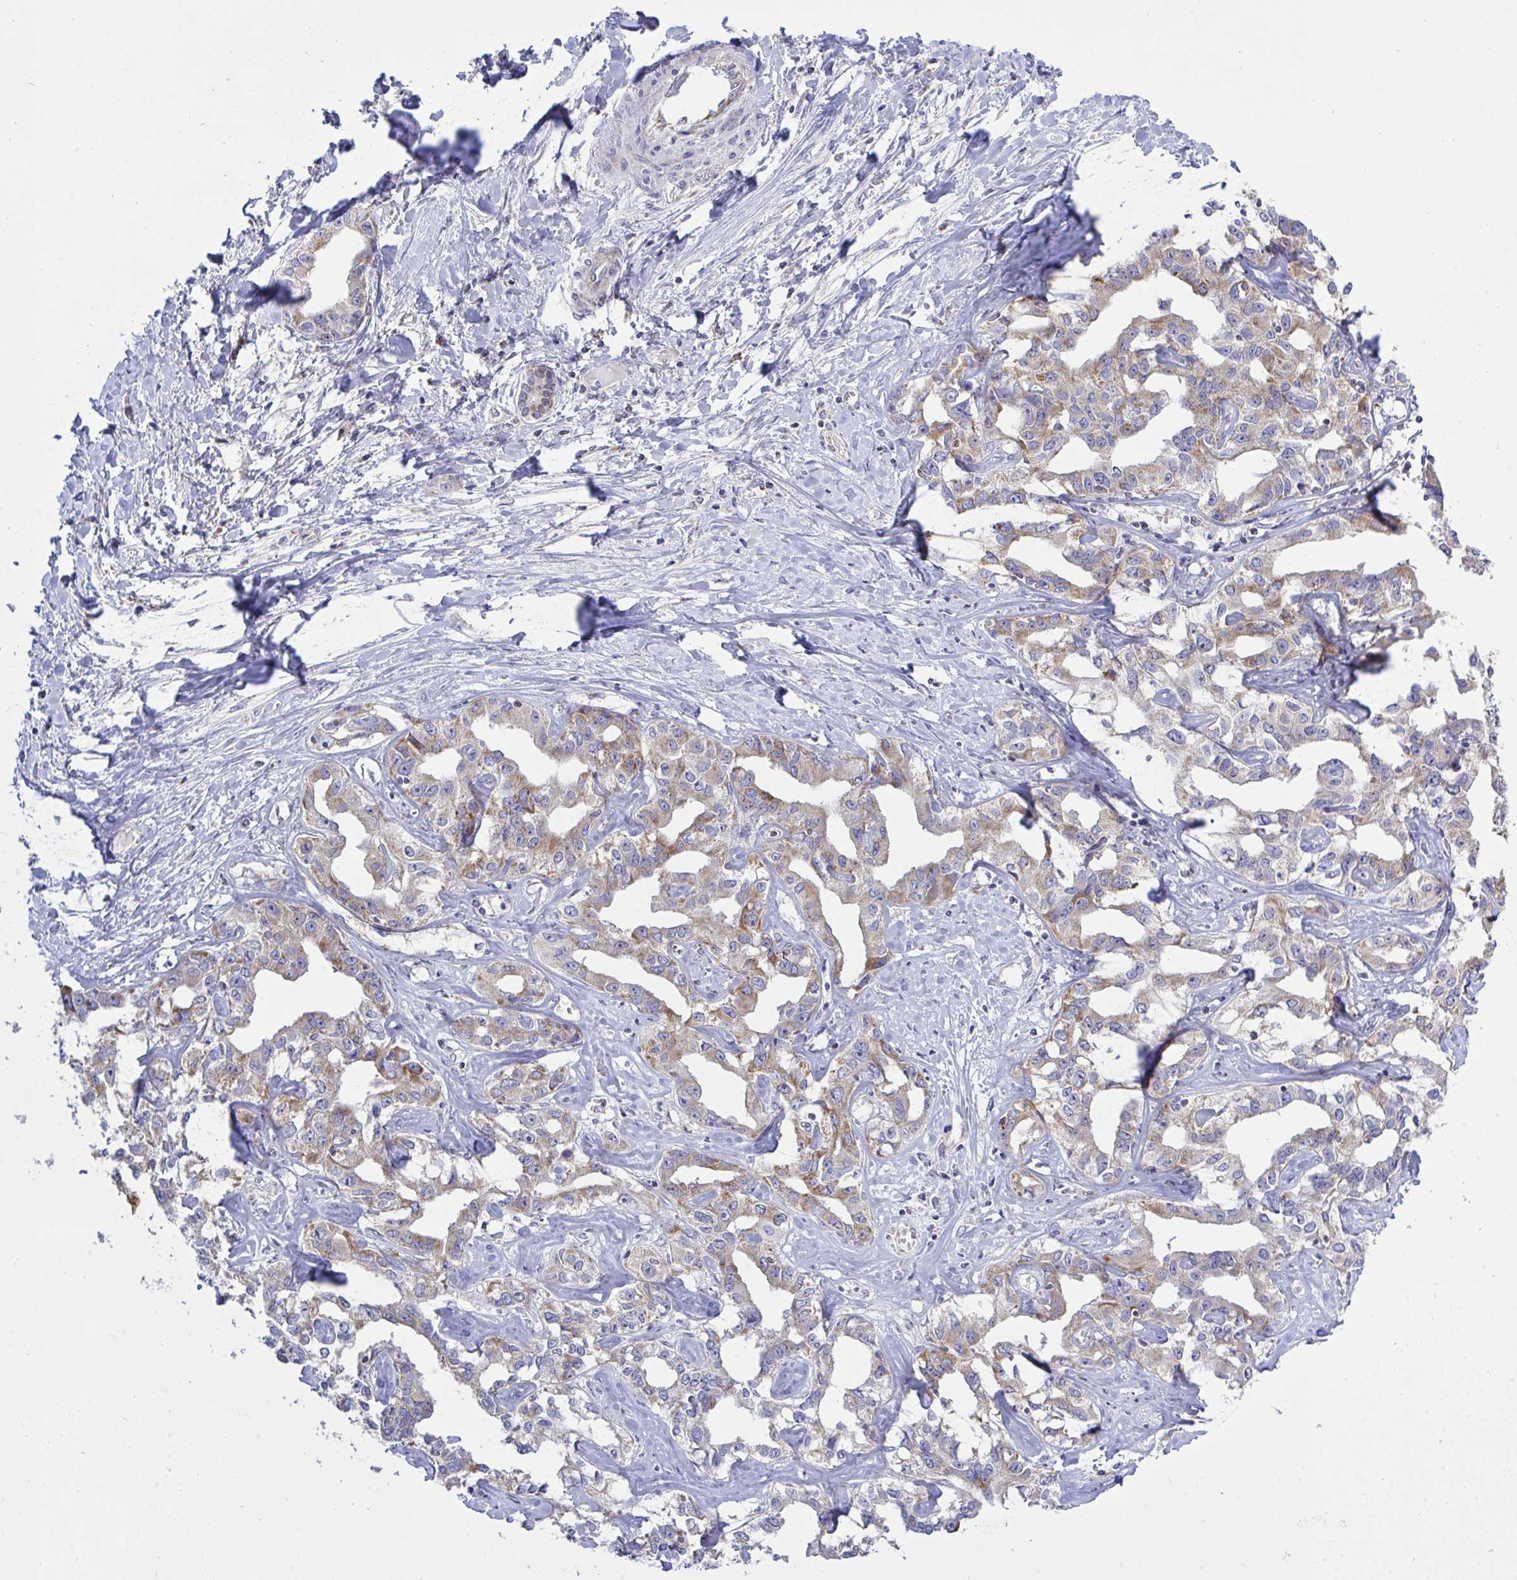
{"staining": {"intensity": "weak", "quantity": ">75%", "location": "cytoplasmic/membranous"}, "tissue": "liver cancer", "cell_type": "Tumor cells", "image_type": "cancer", "snomed": [{"axis": "morphology", "description": "Cholangiocarcinoma"}, {"axis": "topography", "description": "Liver"}], "caption": "Immunohistochemistry (IHC) staining of cholangiocarcinoma (liver), which reveals low levels of weak cytoplasmic/membranous expression in approximately >75% of tumor cells indicating weak cytoplasmic/membranous protein expression. The staining was performed using DAB (3,3'-diaminobenzidine) (brown) for protein detection and nuclei were counterstained in hematoxylin (blue).", "gene": "NDUFA7", "patient": {"sex": "male", "age": 59}}